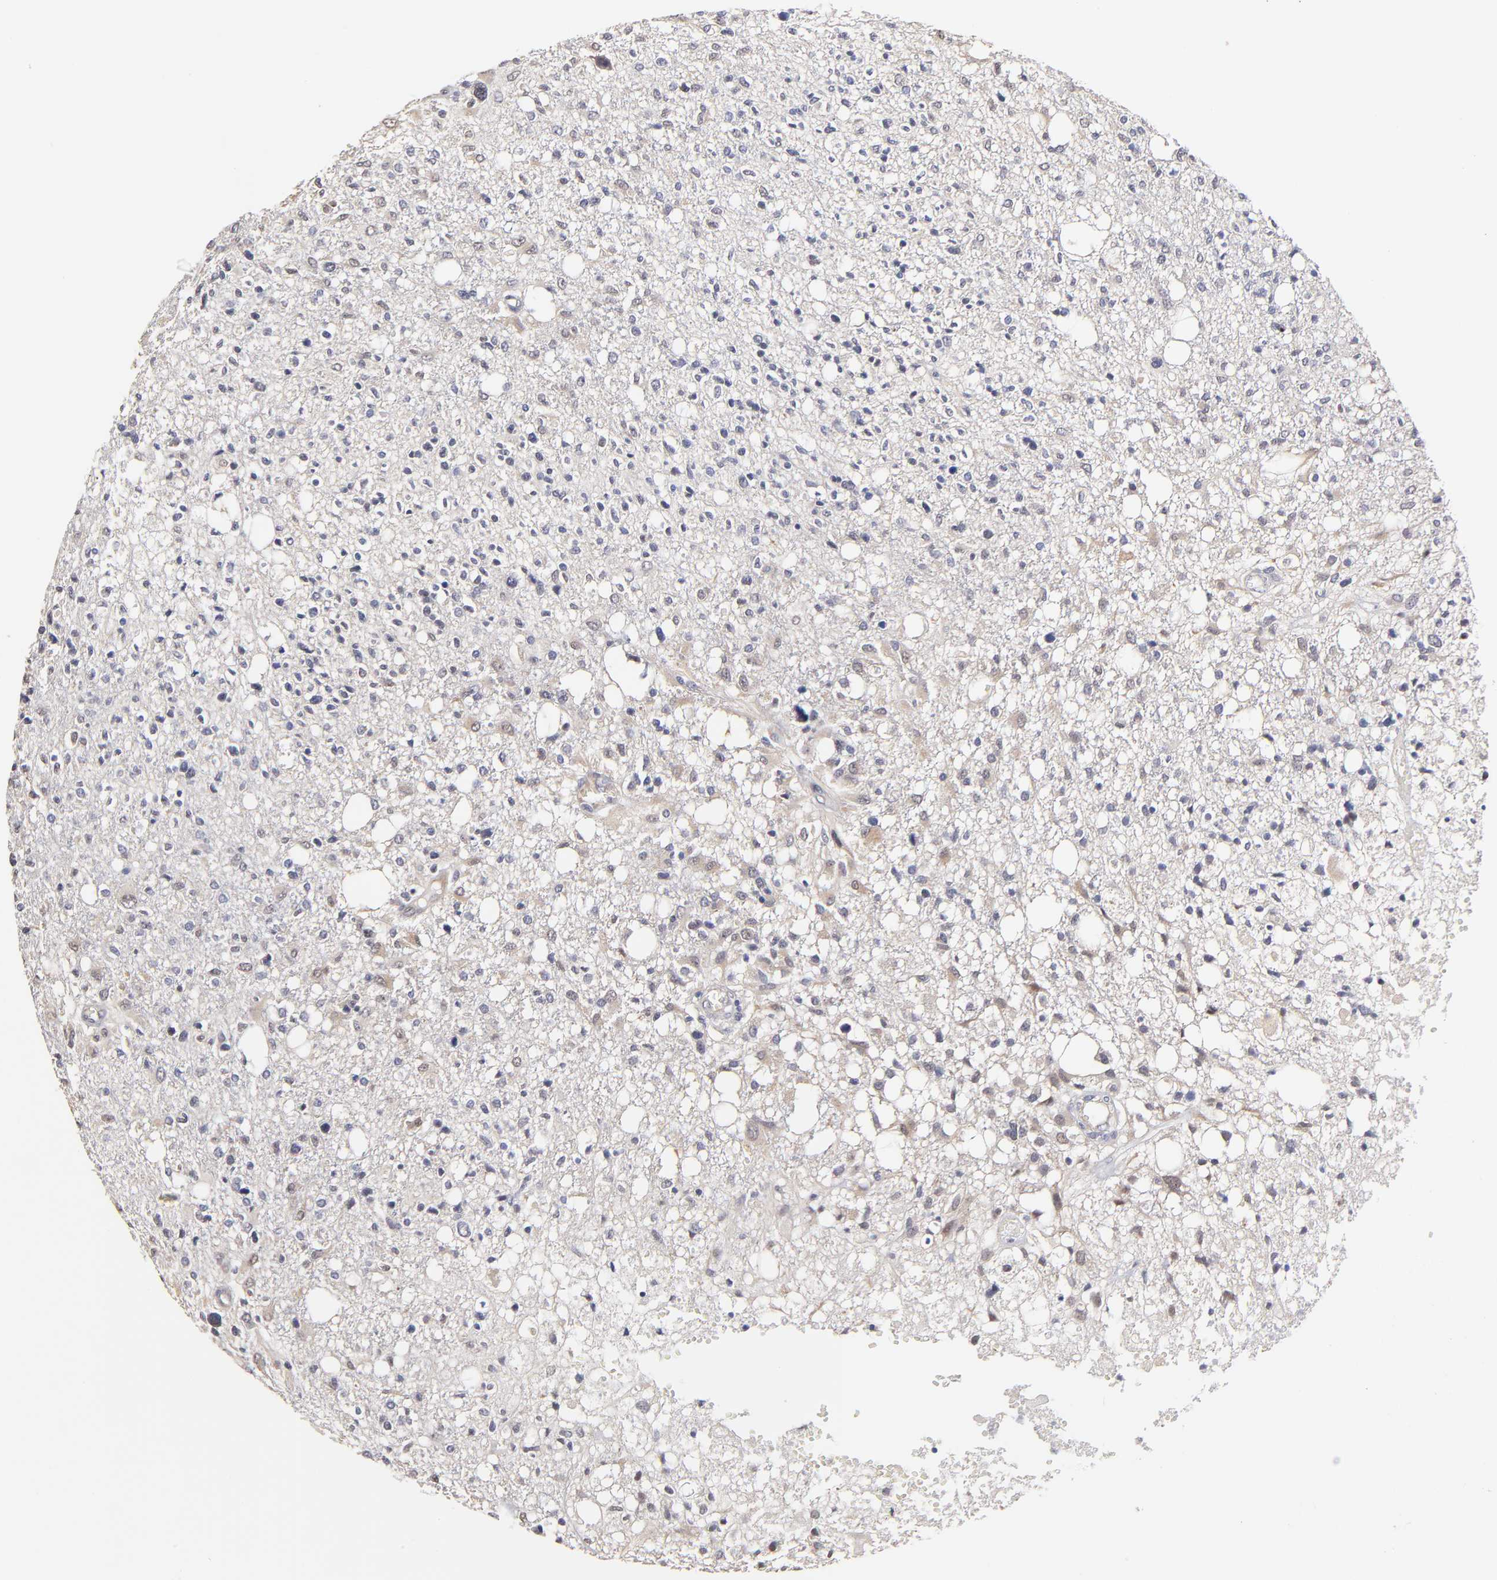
{"staining": {"intensity": "weak", "quantity": "25%-75%", "location": "cytoplasmic/membranous"}, "tissue": "glioma", "cell_type": "Tumor cells", "image_type": "cancer", "snomed": [{"axis": "morphology", "description": "Glioma, malignant, High grade"}, {"axis": "topography", "description": "Cerebral cortex"}], "caption": "Tumor cells display low levels of weak cytoplasmic/membranous expression in approximately 25%-75% of cells in malignant glioma (high-grade).", "gene": "ZNF10", "patient": {"sex": "male", "age": 76}}